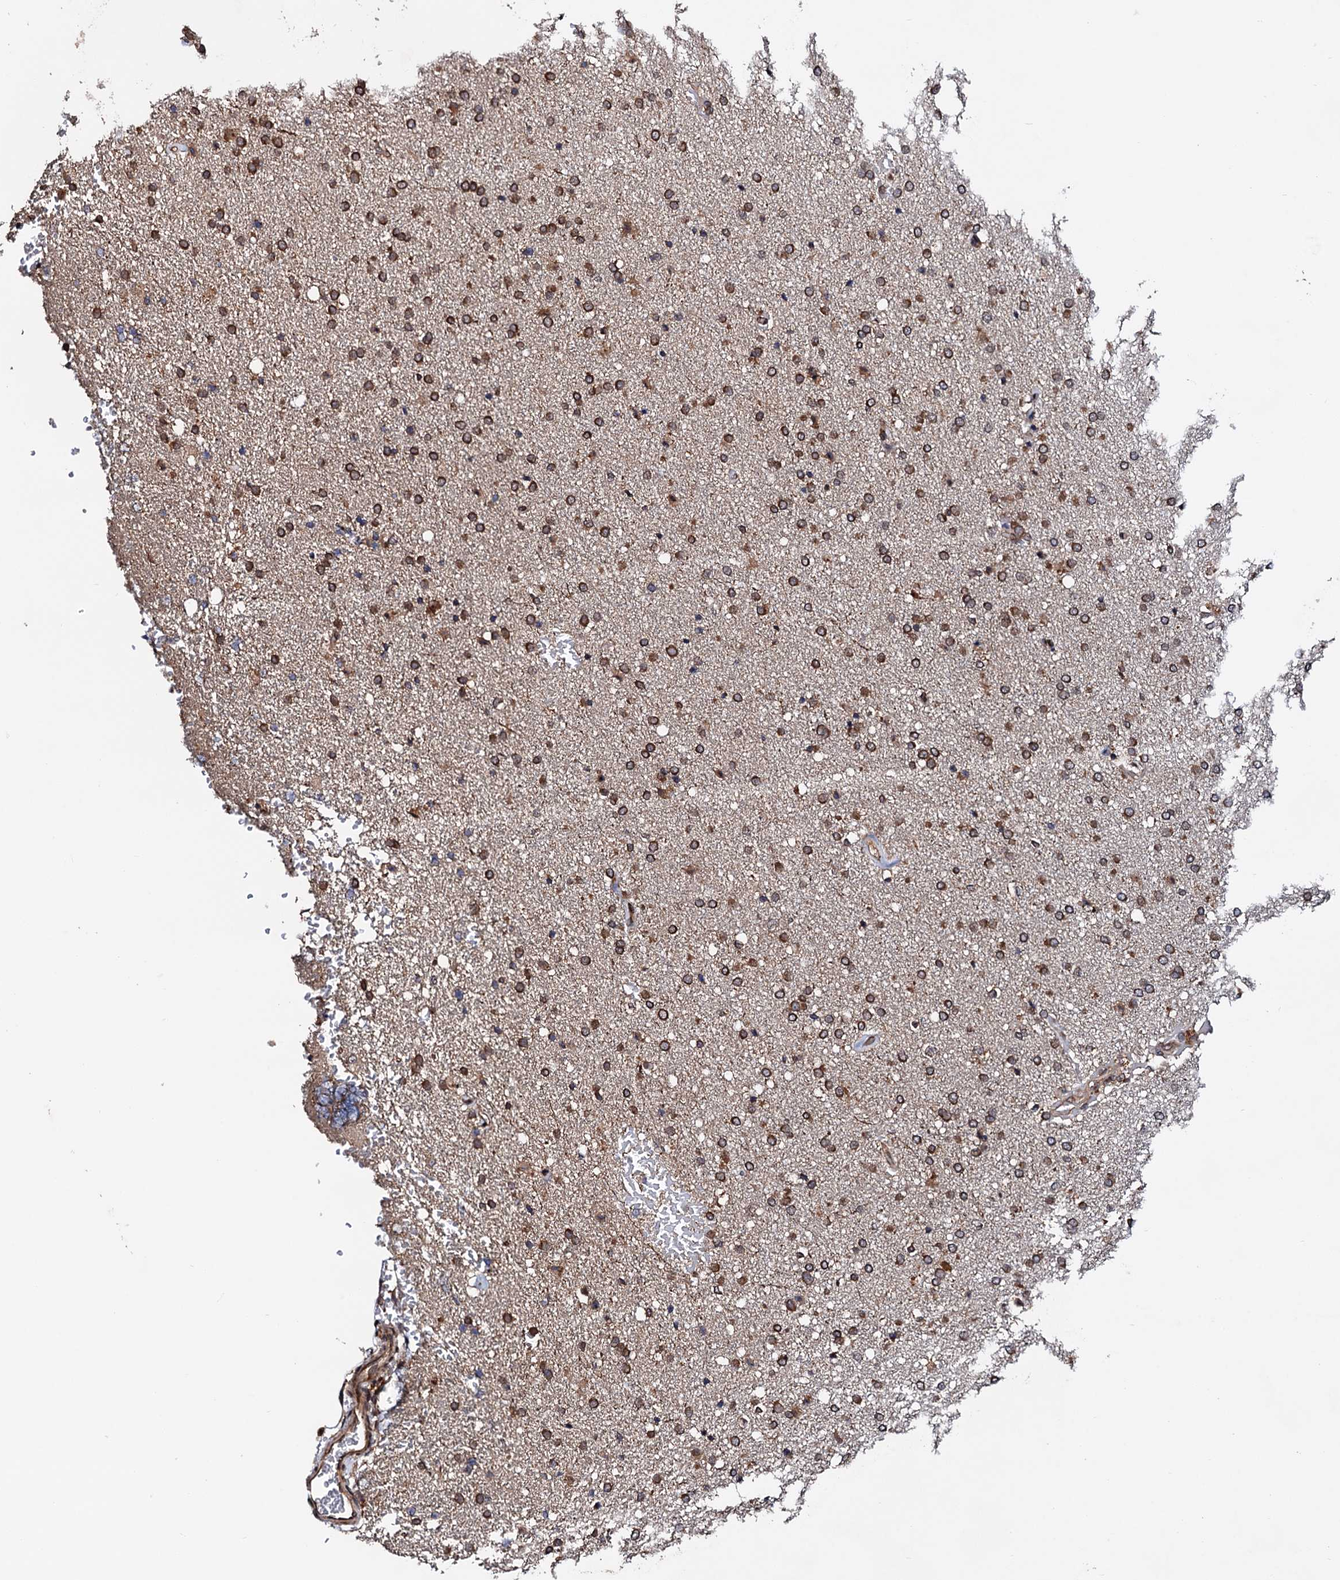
{"staining": {"intensity": "strong", "quantity": ">75%", "location": "cytoplasmic/membranous"}, "tissue": "glioma", "cell_type": "Tumor cells", "image_type": "cancer", "snomed": [{"axis": "morphology", "description": "Glioma, malignant, High grade"}, {"axis": "topography", "description": "Brain"}], "caption": "Glioma stained with a protein marker shows strong staining in tumor cells.", "gene": "NAA16", "patient": {"sex": "male", "age": 72}}